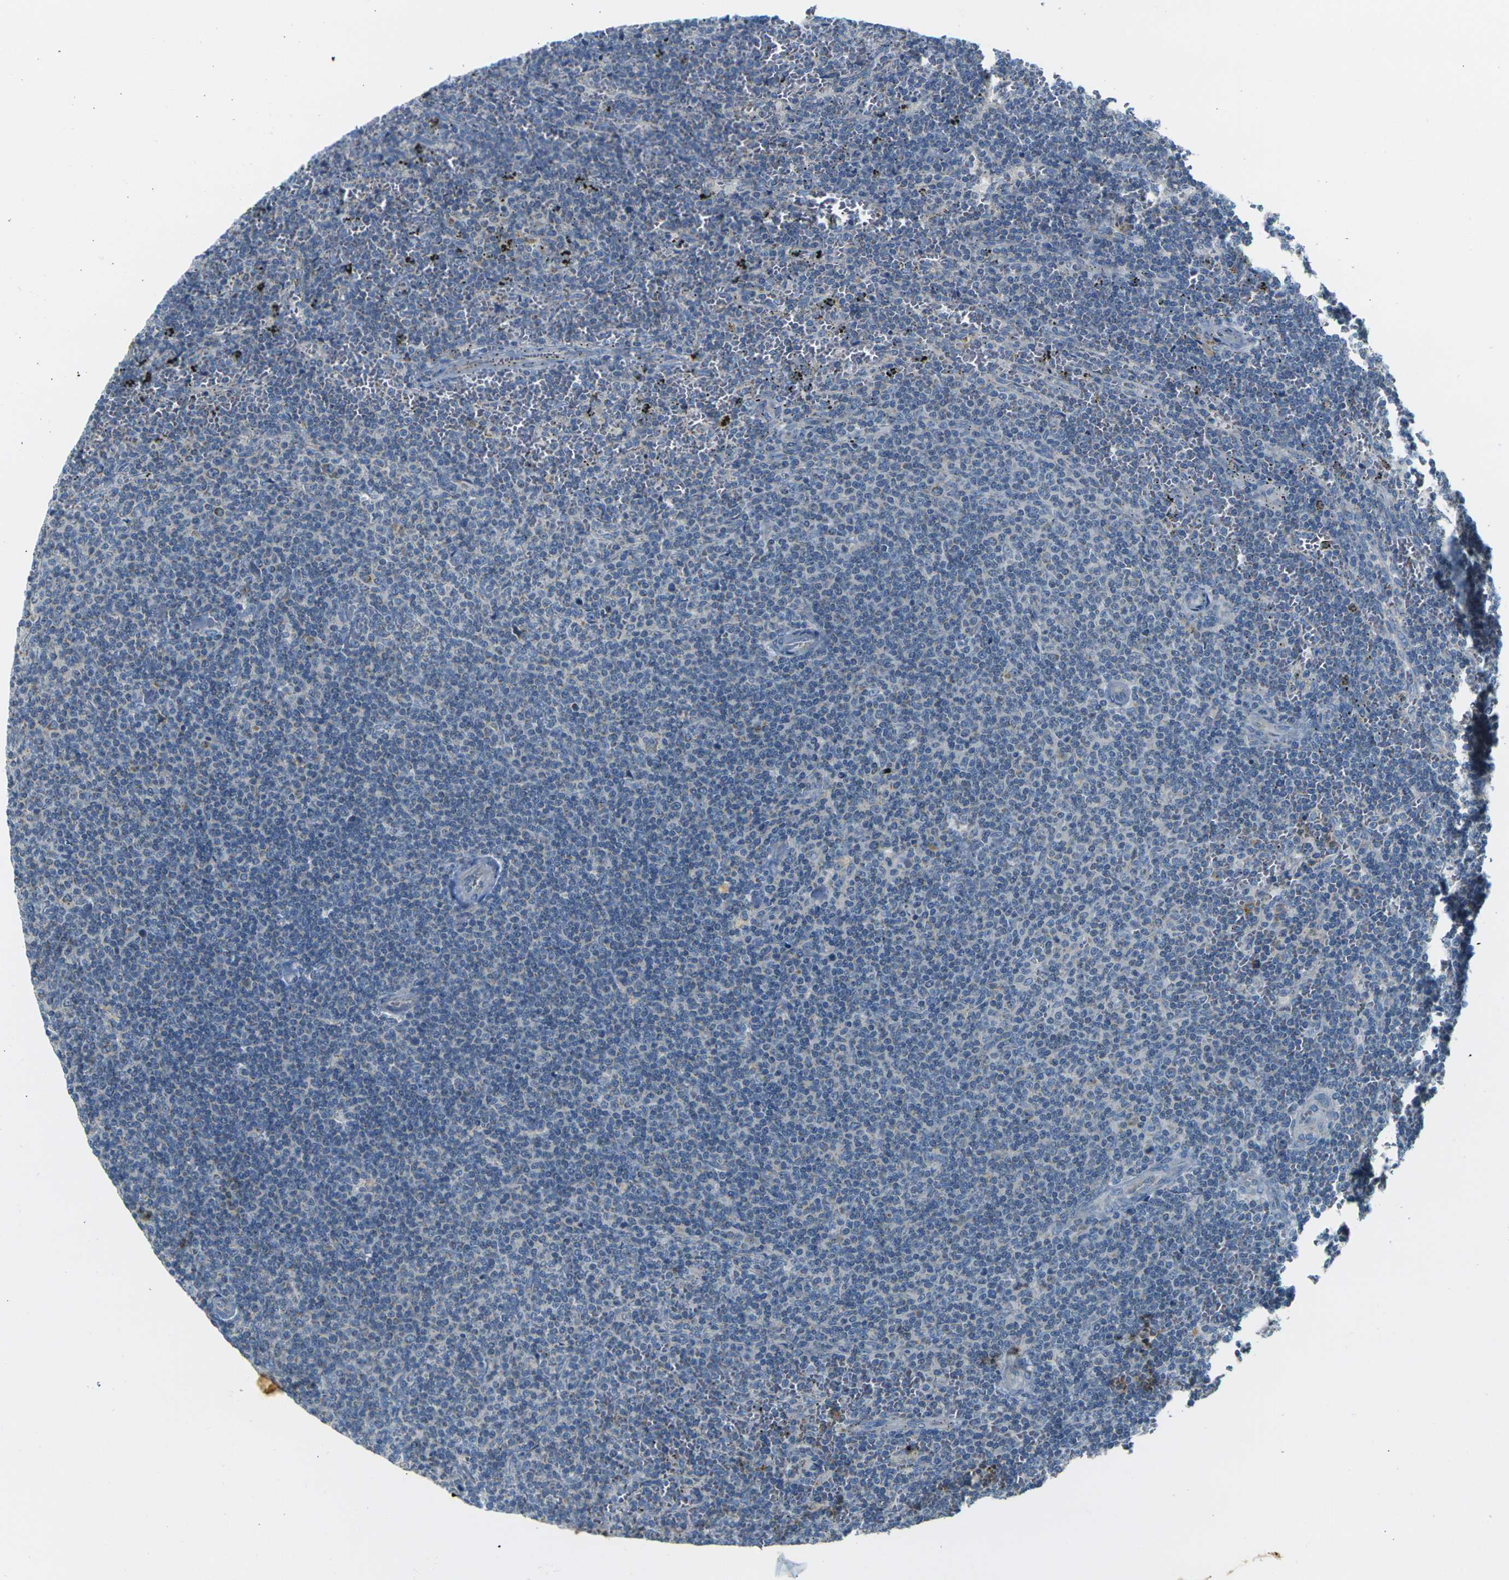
{"staining": {"intensity": "negative", "quantity": "none", "location": "none"}, "tissue": "lymphoma", "cell_type": "Tumor cells", "image_type": "cancer", "snomed": [{"axis": "morphology", "description": "Malignant lymphoma, non-Hodgkin's type, Low grade"}, {"axis": "topography", "description": "Spleen"}], "caption": "IHC histopathology image of neoplastic tissue: human lymphoma stained with DAB (3,3'-diaminobenzidine) reveals no significant protein expression in tumor cells. The staining is performed using DAB brown chromogen with nuclei counter-stained in using hematoxylin.", "gene": "PARD6B", "patient": {"sex": "female", "age": 50}}